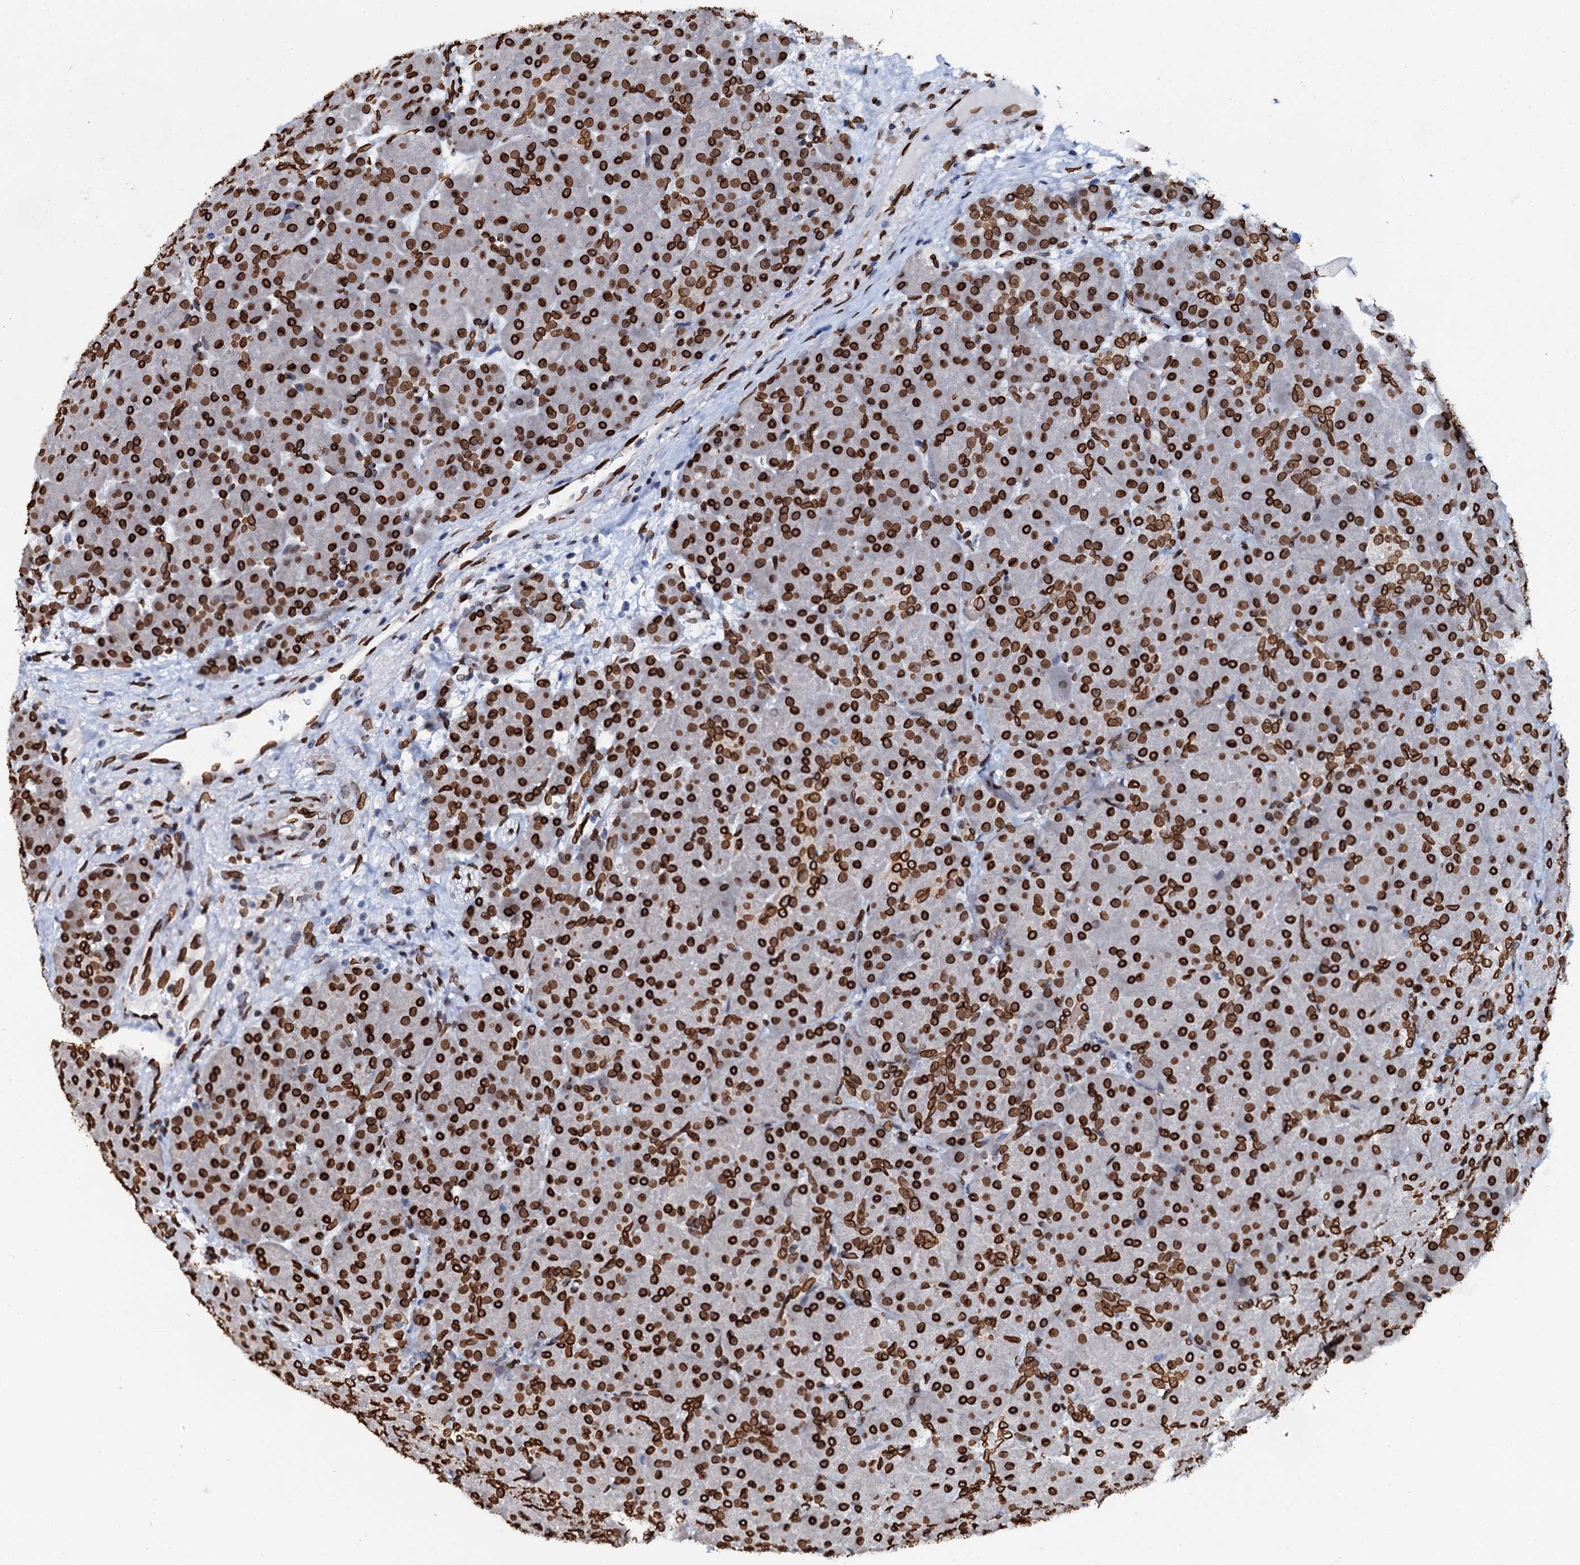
{"staining": {"intensity": "strong", "quantity": ">75%", "location": "nuclear"}, "tissue": "pancreas", "cell_type": "Exocrine glandular cells", "image_type": "normal", "snomed": [{"axis": "morphology", "description": "Normal tissue, NOS"}, {"axis": "topography", "description": "Pancreas"}], "caption": "Unremarkable pancreas was stained to show a protein in brown. There is high levels of strong nuclear staining in approximately >75% of exocrine glandular cells. (DAB IHC with brightfield microscopy, high magnification).", "gene": "KATNAL2", "patient": {"sex": "male", "age": 66}}